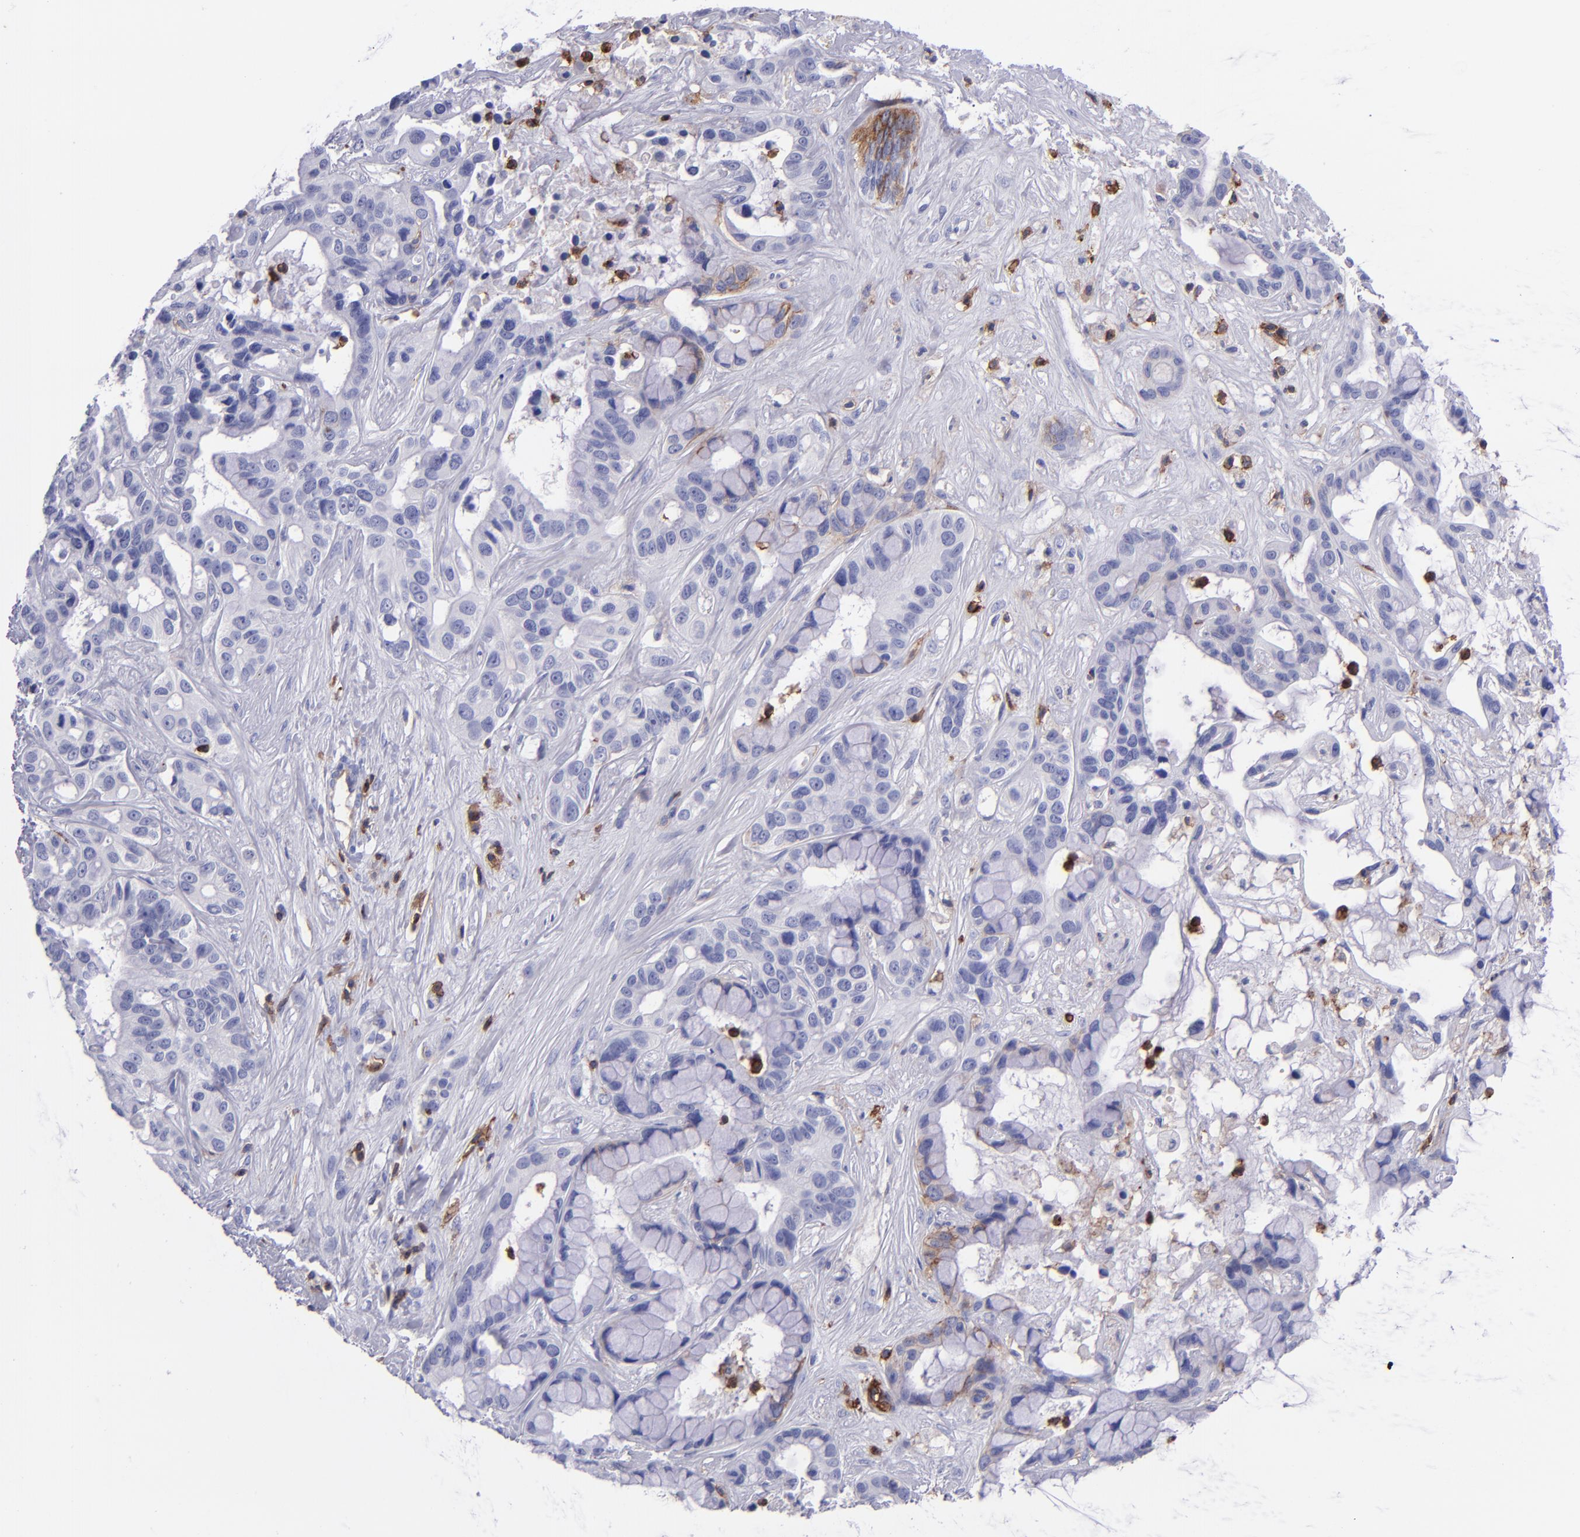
{"staining": {"intensity": "negative", "quantity": "none", "location": "none"}, "tissue": "liver cancer", "cell_type": "Tumor cells", "image_type": "cancer", "snomed": [{"axis": "morphology", "description": "Cholangiocarcinoma"}, {"axis": "topography", "description": "Liver"}], "caption": "Cholangiocarcinoma (liver) stained for a protein using immunohistochemistry (IHC) displays no positivity tumor cells.", "gene": "ICAM3", "patient": {"sex": "female", "age": 65}}